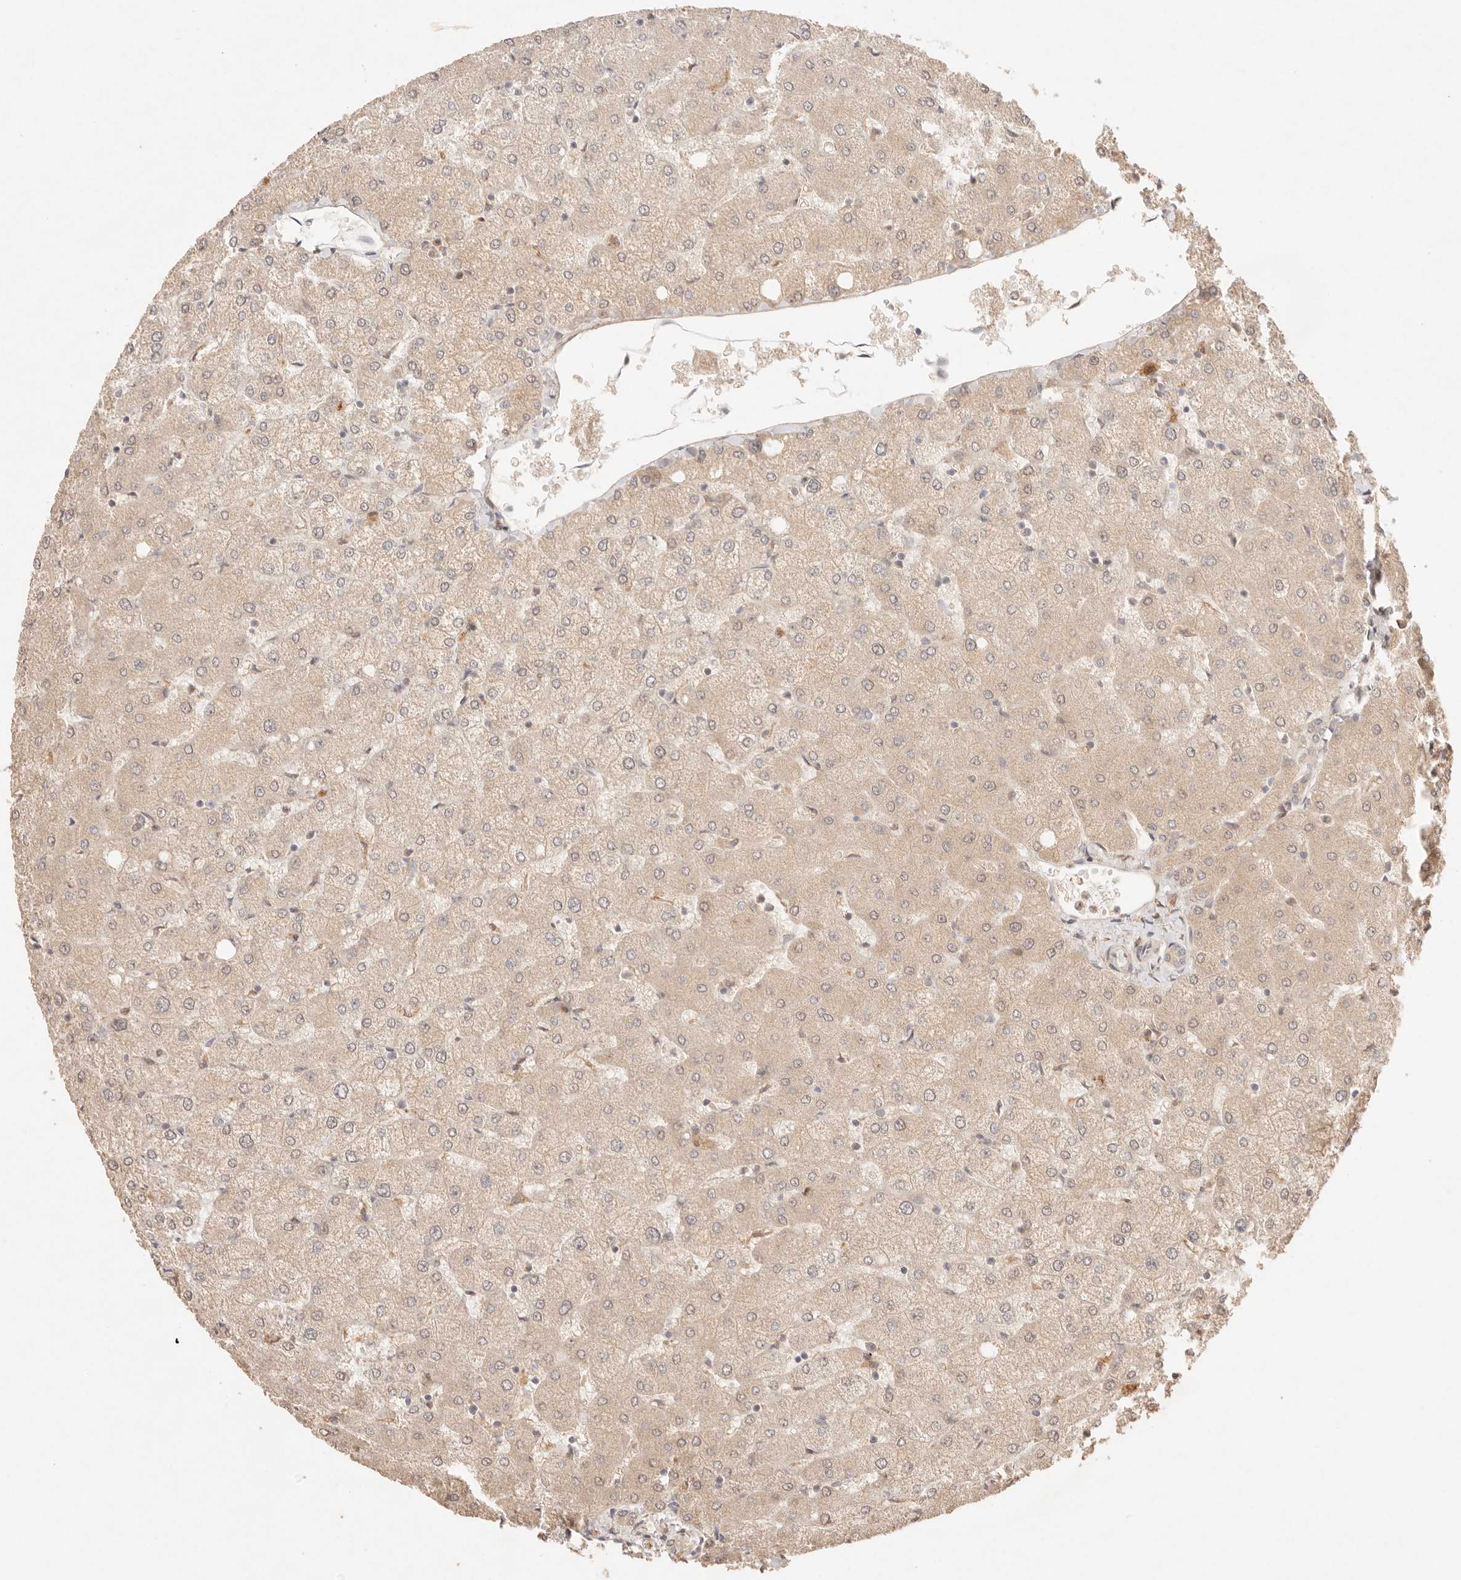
{"staining": {"intensity": "weak", "quantity": "<25%", "location": "nuclear"}, "tissue": "liver", "cell_type": "Cholangiocytes", "image_type": "normal", "snomed": [{"axis": "morphology", "description": "Normal tissue, NOS"}, {"axis": "topography", "description": "Liver"}], "caption": "DAB (3,3'-diaminobenzidine) immunohistochemical staining of normal human liver exhibits no significant staining in cholangiocytes. (DAB IHC visualized using brightfield microscopy, high magnification).", "gene": "PHLDA3", "patient": {"sex": "female", "age": 54}}